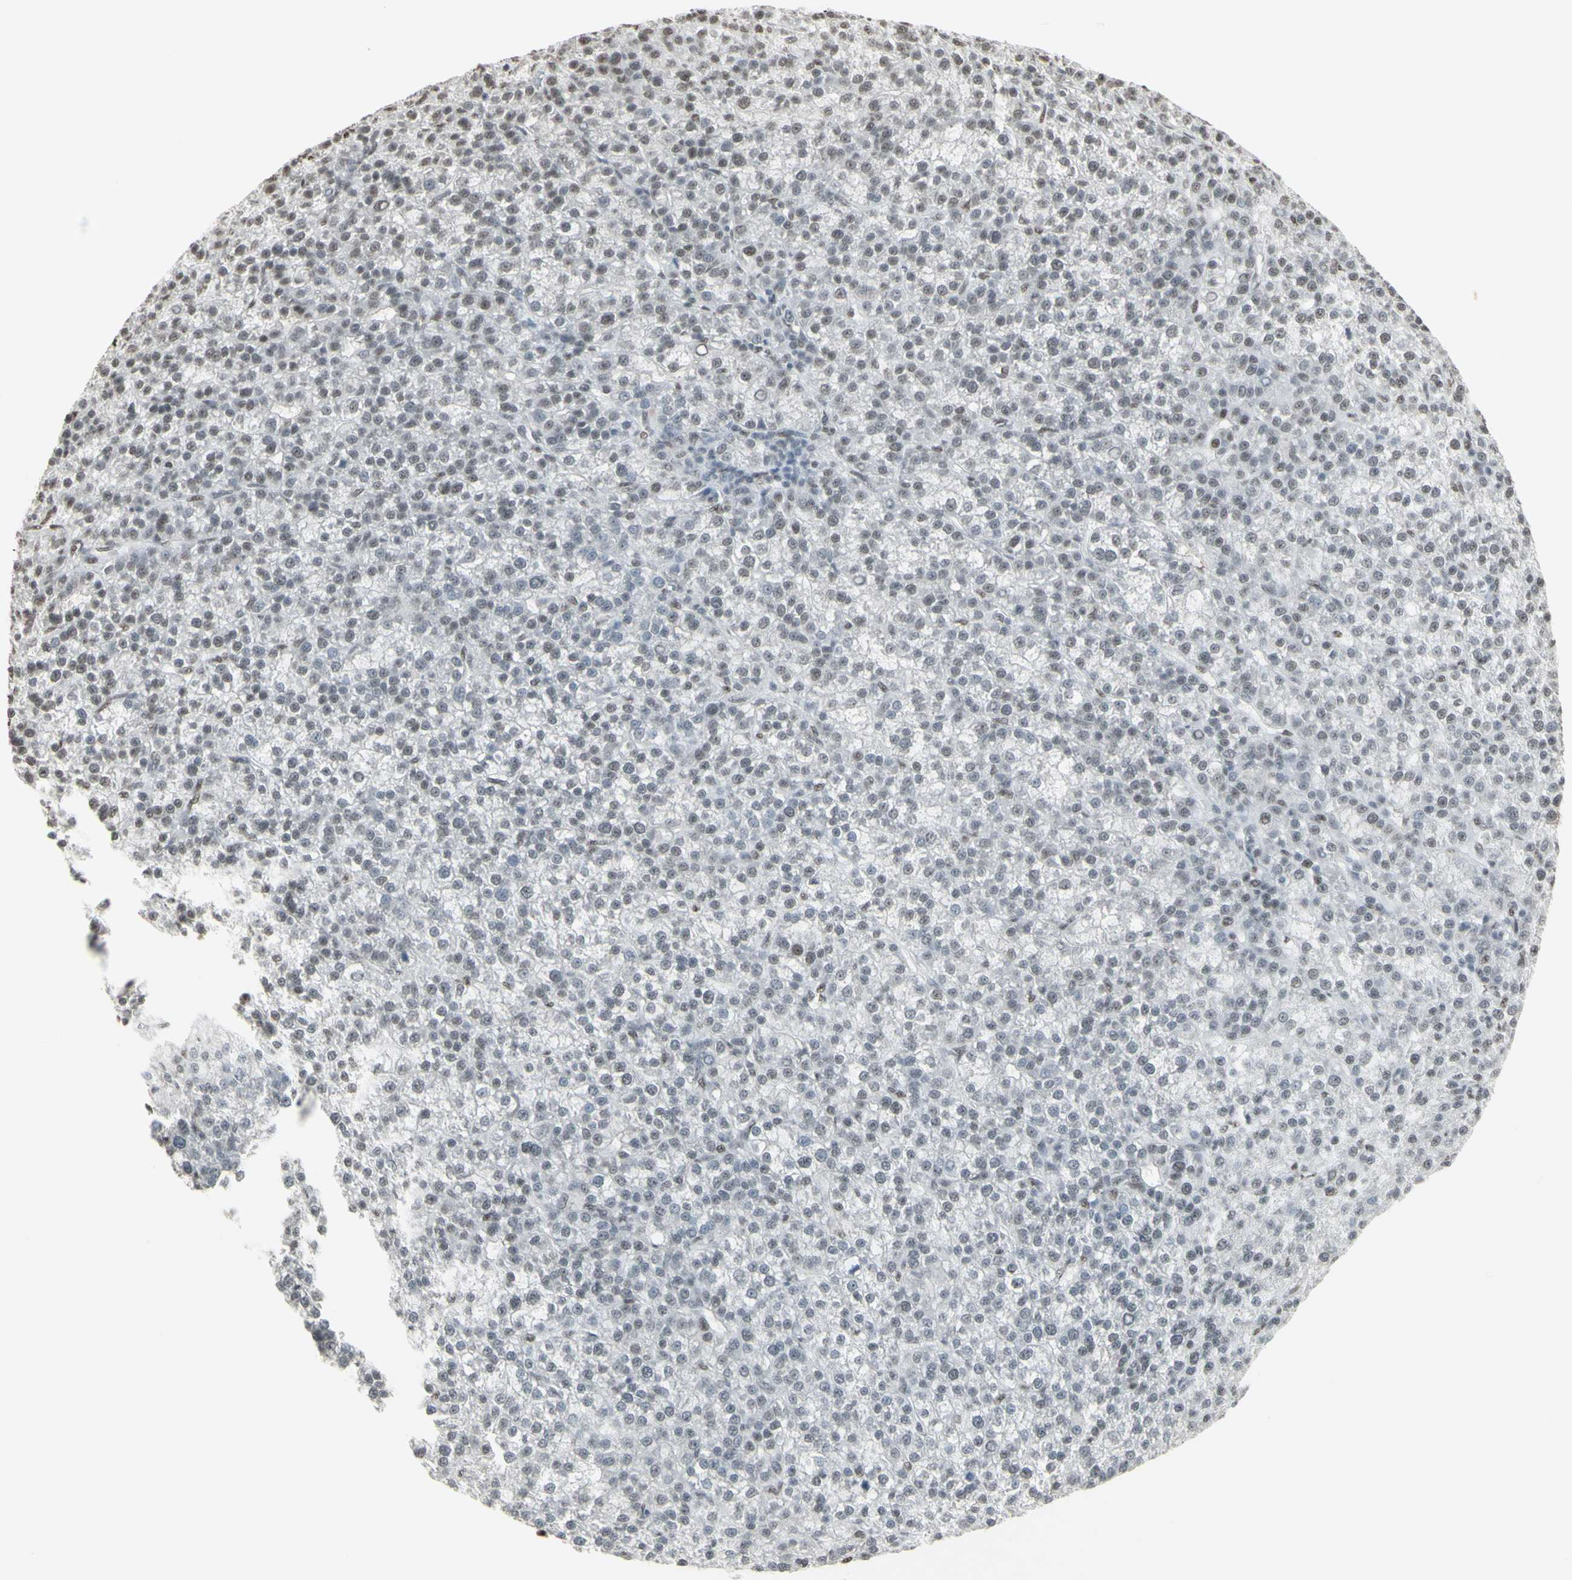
{"staining": {"intensity": "negative", "quantity": "none", "location": "none"}, "tissue": "liver cancer", "cell_type": "Tumor cells", "image_type": "cancer", "snomed": [{"axis": "morphology", "description": "Carcinoma, Hepatocellular, NOS"}, {"axis": "topography", "description": "Liver"}], "caption": "Liver cancer was stained to show a protein in brown. There is no significant positivity in tumor cells.", "gene": "TRIM28", "patient": {"sex": "female", "age": 58}}